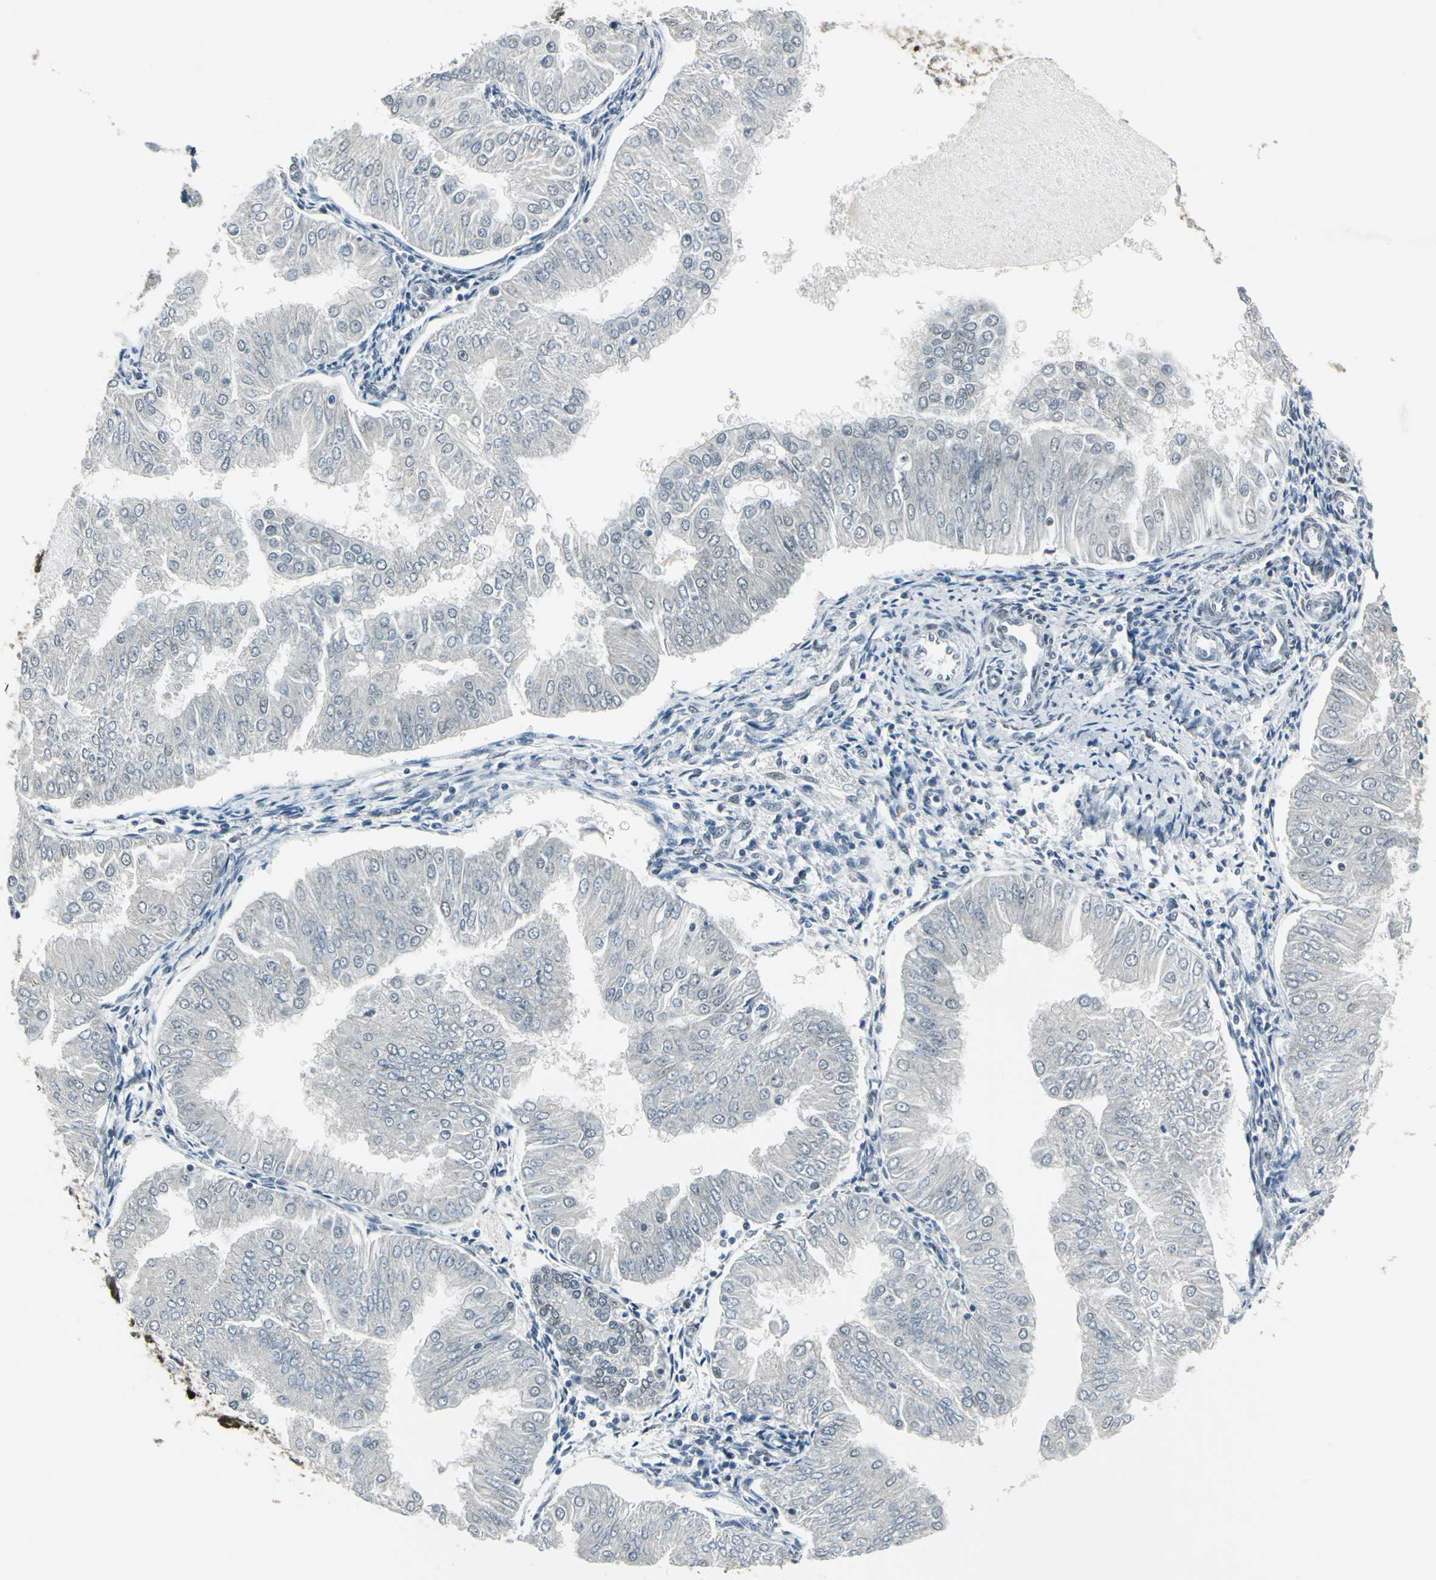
{"staining": {"intensity": "negative", "quantity": "none", "location": "none"}, "tissue": "endometrial cancer", "cell_type": "Tumor cells", "image_type": "cancer", "snomed": [{"axis": "morphology", "description": "Adenocarcinoma, NOS"}, {"axis": "topography", "description": "Endometrium"}], "caption": "Adenocarcinoma (endometrial) was stained to show a protein in brown. There is no significant staining in tumor cells.", "gene": "ADNP", "patient": {"sex": "female", "age": 53}}